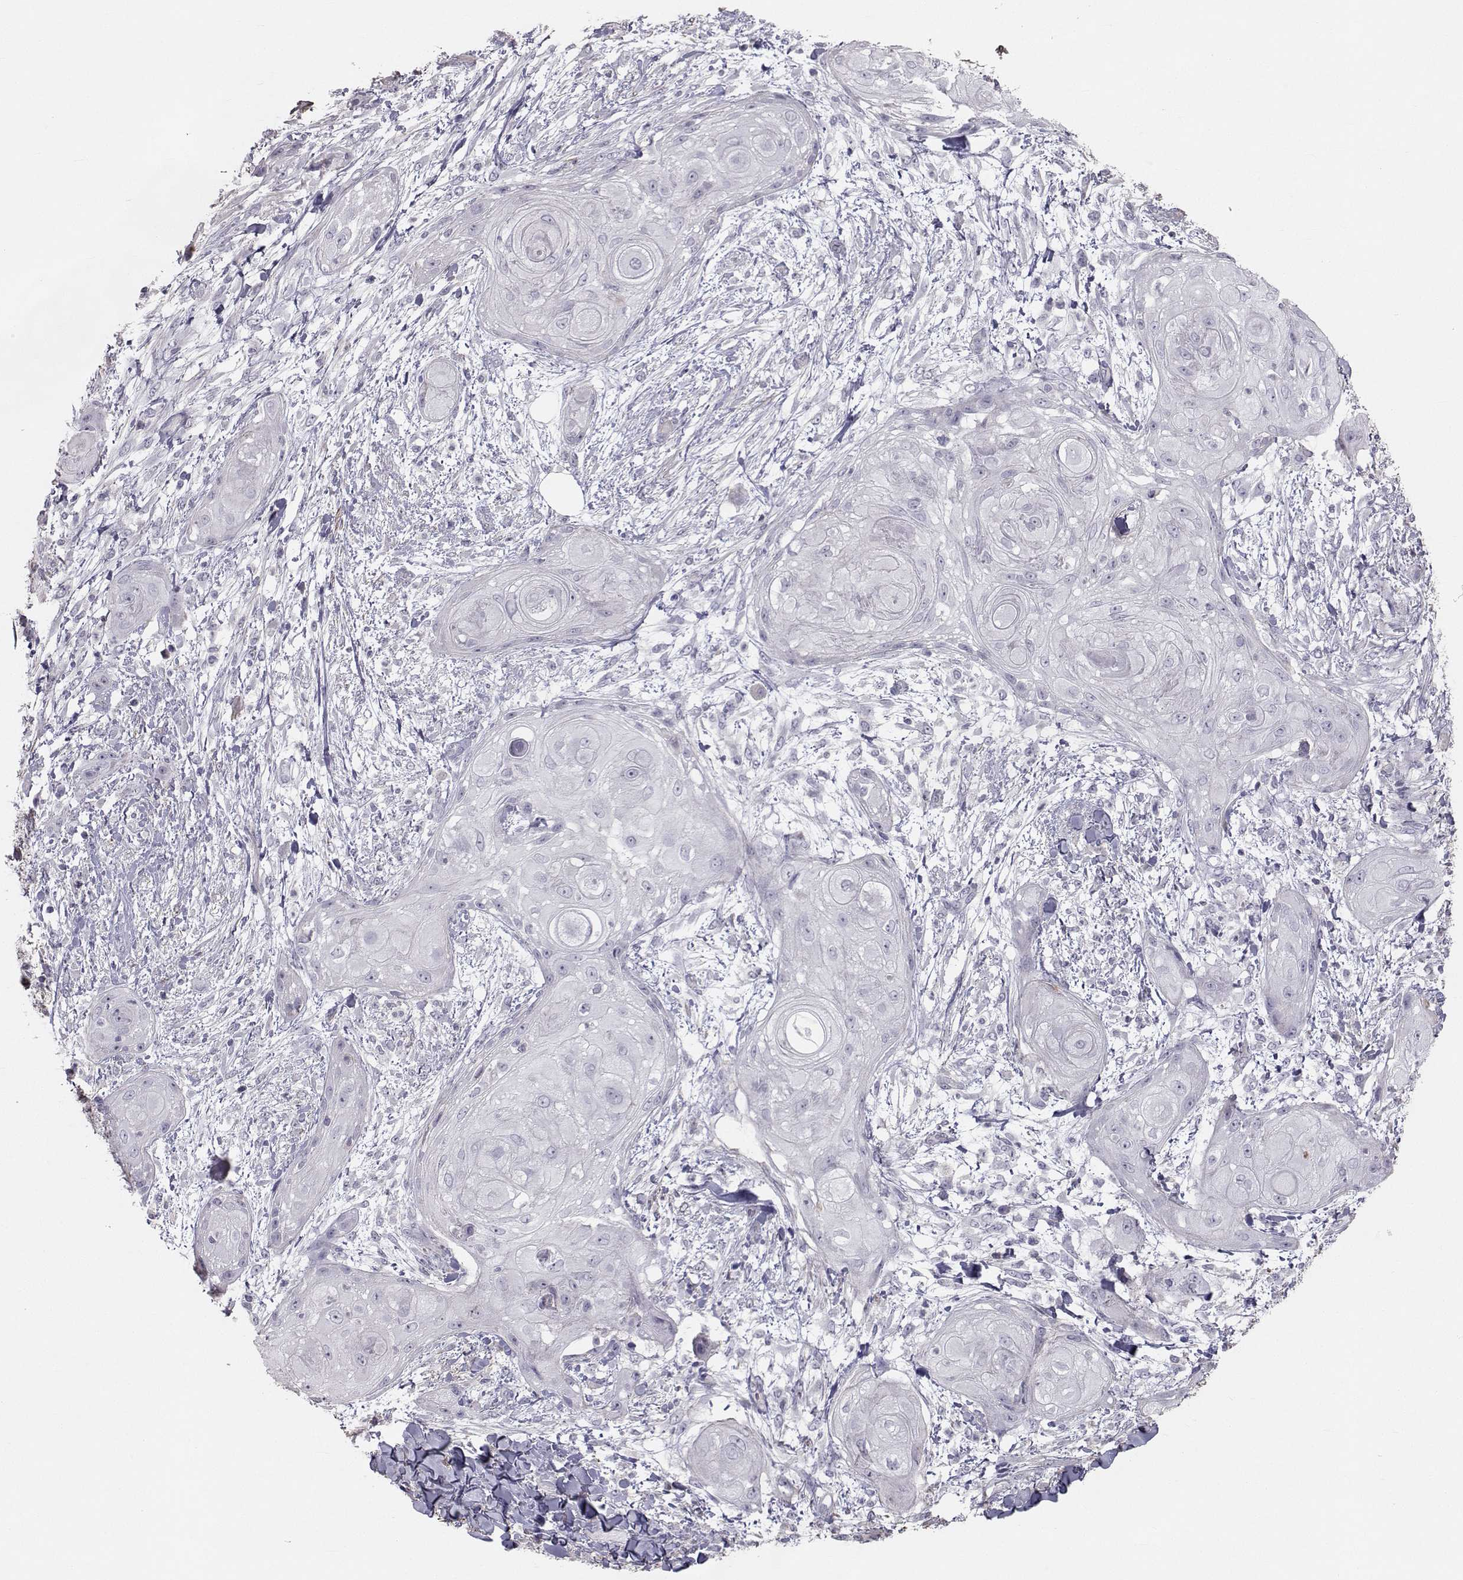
{"staining": {"intensity": "negative", "quantity": "none", "location": "none"}, "tissue": "skin cancer", "cell_type": "Tumor cells", "image_type": "cancer", "snomed": [{"axis": "morphology", "description": "Squamous cell carcinoma, NOS"}, {"axis": "topography", "description": "Skin"}], "caption": "Immunohistochemistry micrograph of human squamous cell carcinoma (skin) stained for a protein (brown), which exhibits no staining in tumor cells. The staining is performed using DAB brown chromogen with nuclei counter-stained in using hematoxylin.", "gene": "GARIN3", "patient": {"sex": "male", "age": 62}}